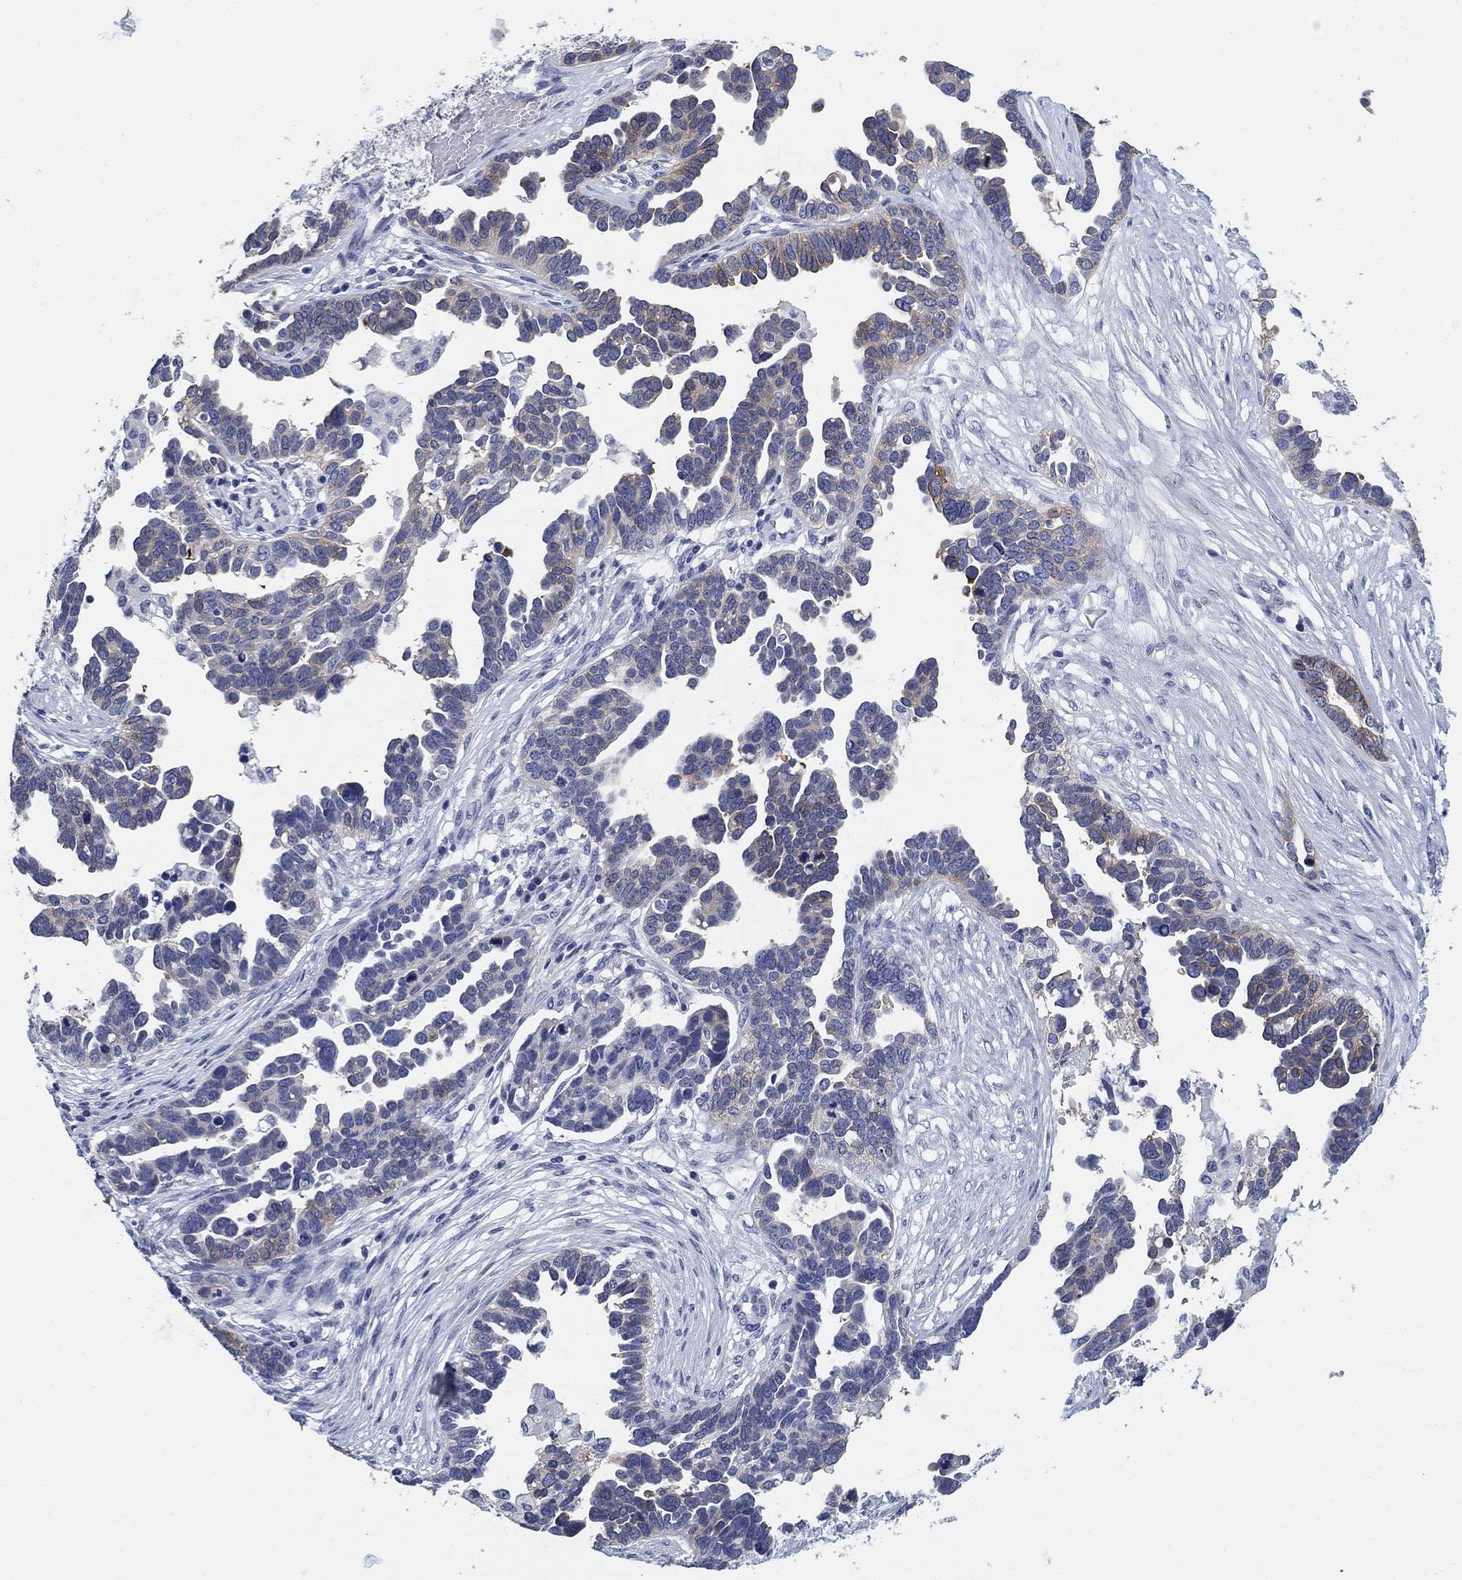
{"staining": {"intensity": "weak", "quantity": "<25%", "location": "cytoplasmic/membranous"}, "tissue": "ovarian cancer", "cell_type": "Tumor cells", "image_type": "cancer", "snomed": [{"axis": "morphology", "description": "Cystadenocarcinoma, serous, NOS"}, {"axis": "topography", "description": "Ovary"}], "caption": "This is an immunohistochemistry image of human ovarian cancer (serous cystadenocarcinoma). There is no staining in tumor cells.", "gene": "CLUL1", "patient": {"sex": "female", "age": 54}}